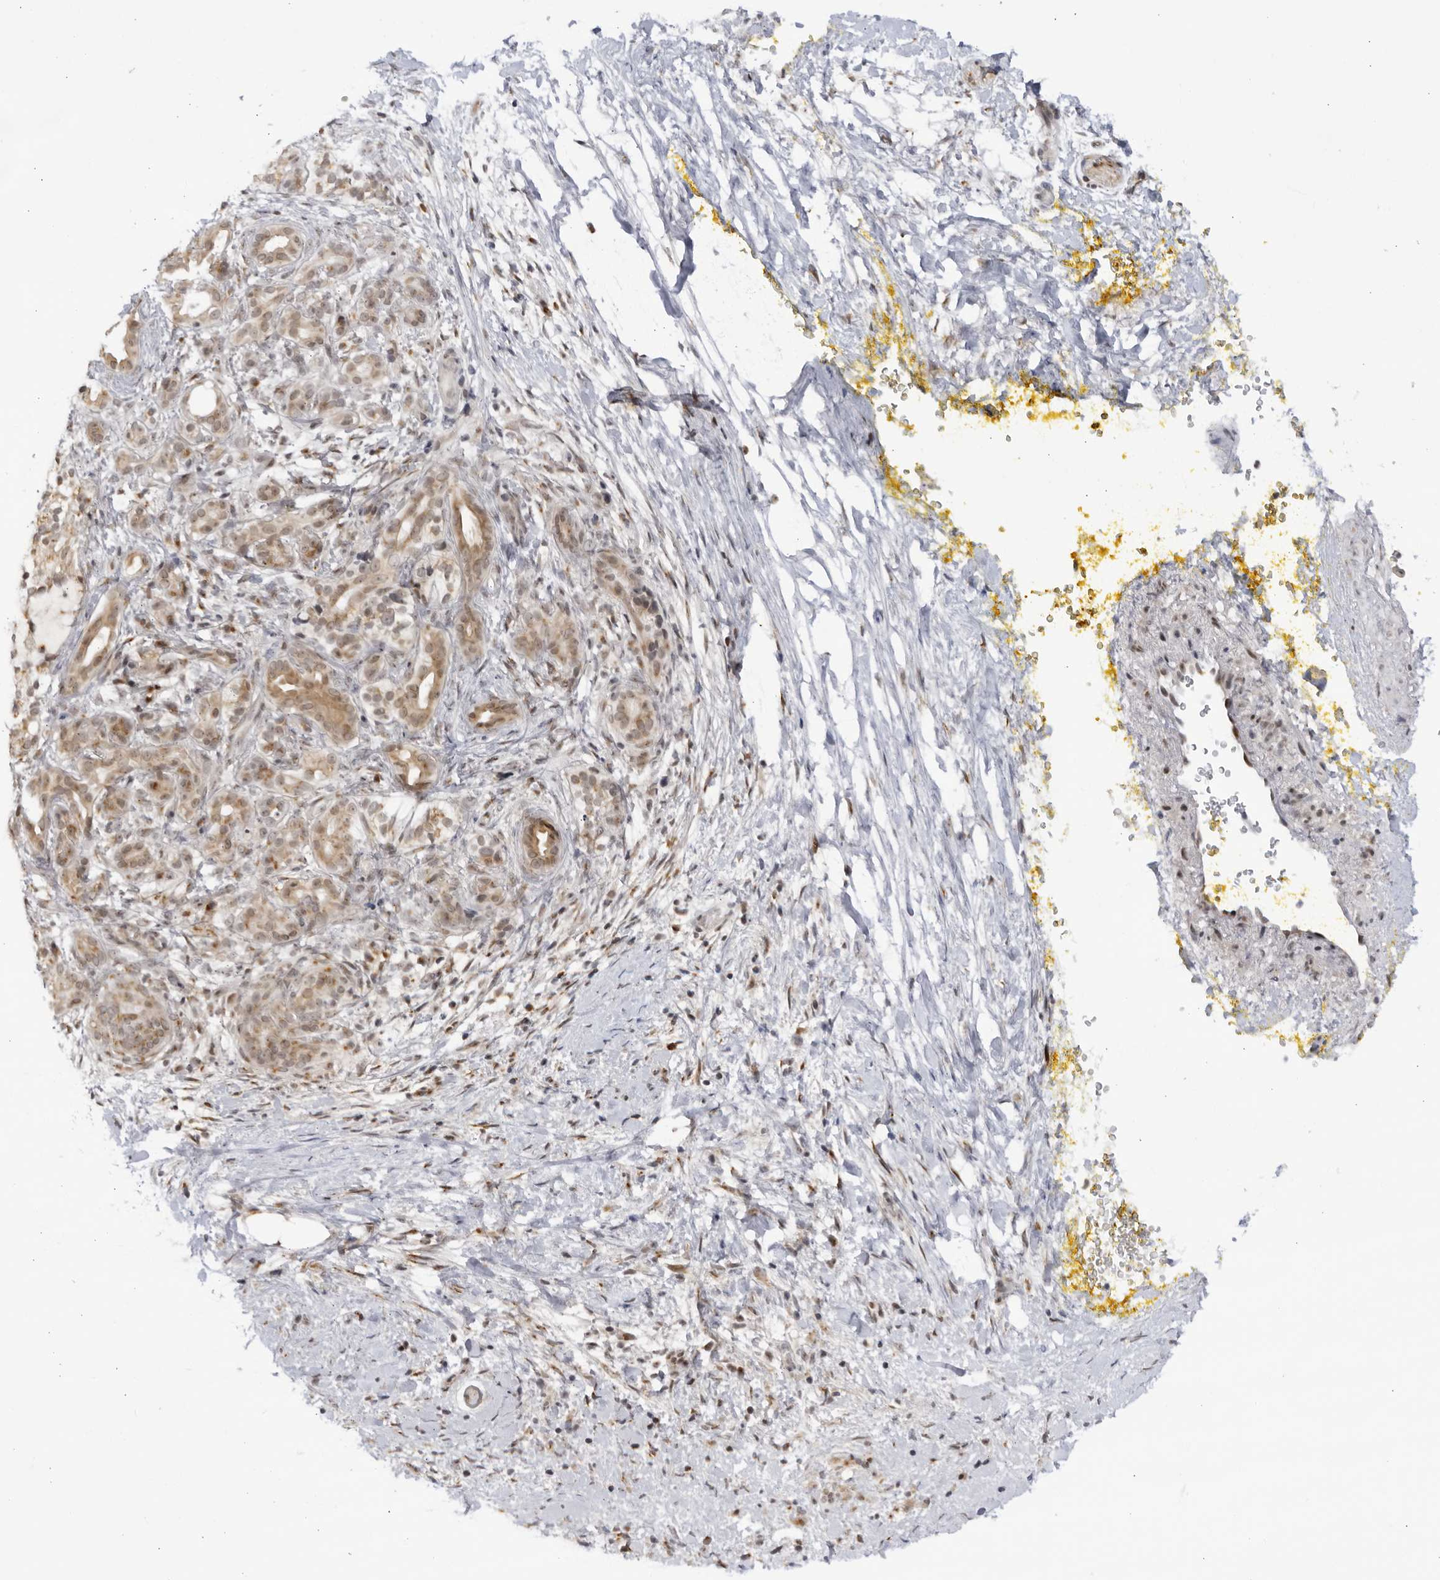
{"staining": {"intensity": "weak", "quantity": "25%-75%", "location": "cytoplasmic/membranous,nuclear"}, "tissue": "pancreatic cancer", "cell_type": "Tumor cells", "image_type": "cancer", "snomed": [{"axis": "morphology", "description": "Adenocarcinoma, NOS"}, {"axis": "topography", "description": "Pancreas"}], "caption": "Protein staining shows weak cytoplasmic/membranous and nuclear expression in approximately 25%-75% of tumor cells in pancreatic cancer.", "gene": "RASGEF1C", "patient": {"sex": "male", "age": 58}}